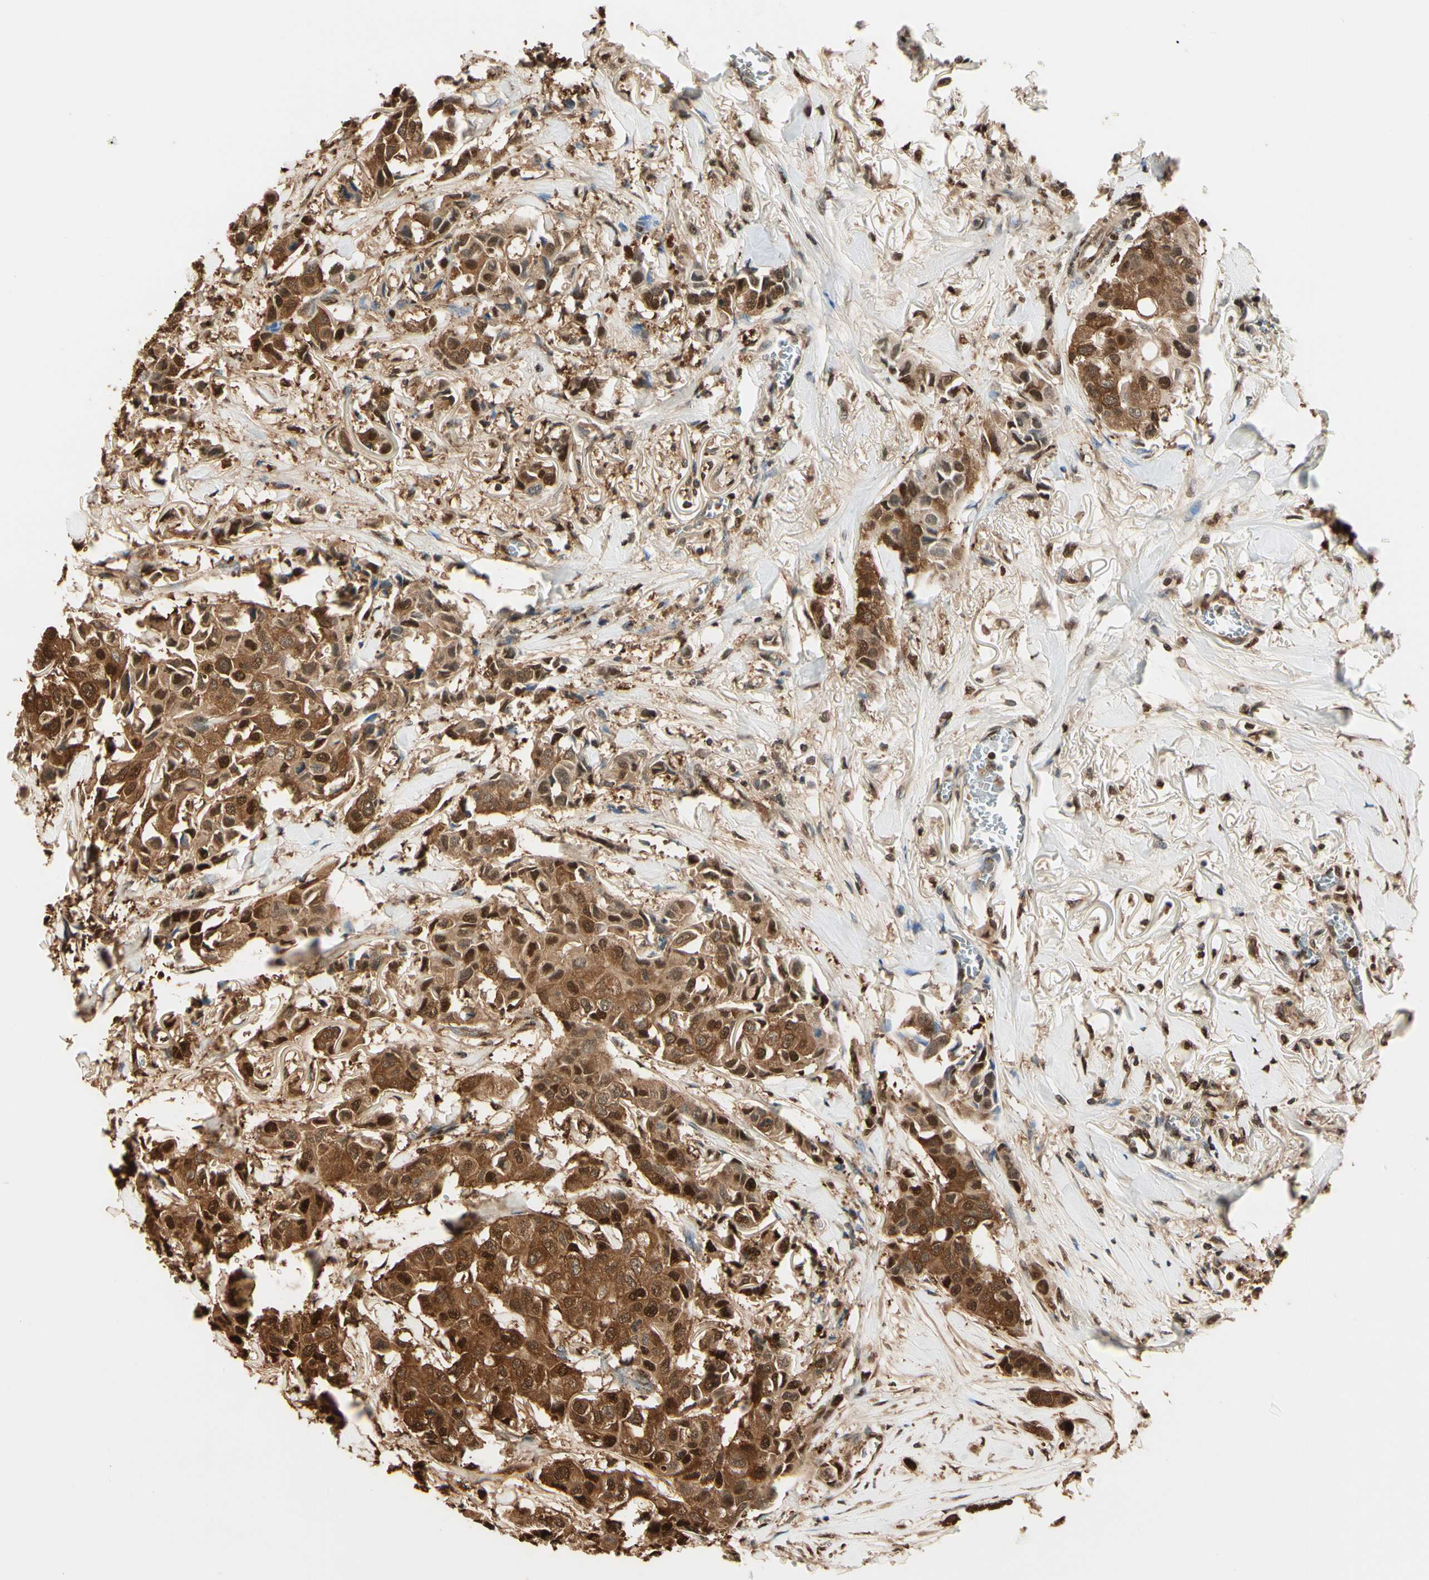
{"staining": {"intensity": "moderate", "quantity": ">75%", "location": "cytoplasmic/membranous,nuclear"}, "tissue": "breast cancer", "cell_type": "Tumor cells", "image_type": "cancer", "snomed": [{"axis": "morphology", "description": "Duct carcinoma"}, {"axis": "topography", "description": "Breast"}], "caption": "Protein expression analysis of human invasive ductal carcinoma (breast) reveals moderate cytoplasmic/membranous and nuclear staining in about >75% of tumor cells.", "gene": "PNCK", "patient": {"sex": "female", "age": 80}}